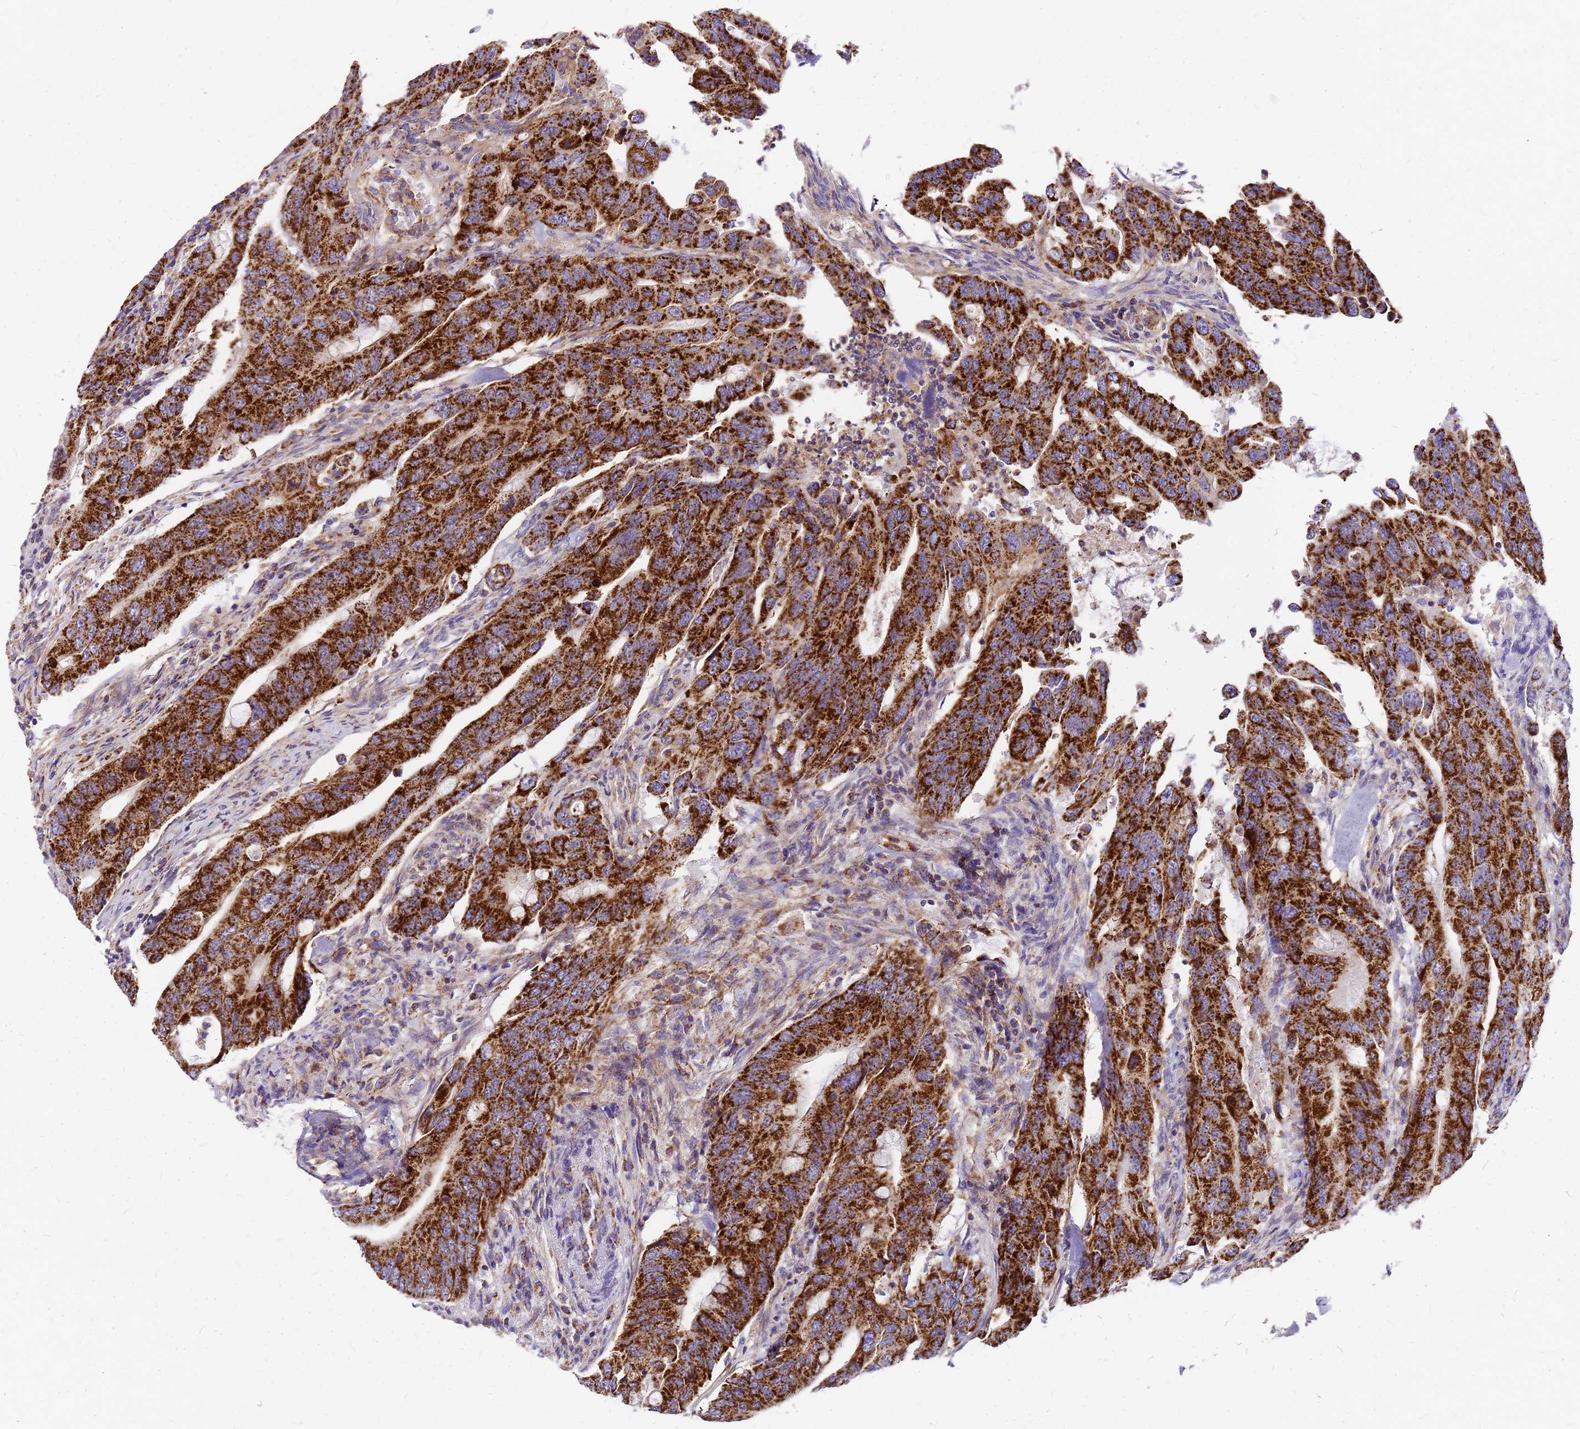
{"staining": {"intensity": "strong", "quantity": ">75%", "location": "cytoplasmic/membranous"}, "tissue": "colorectal cancer", "cell_type": "Tumor cells", "image_type": "cancer", "snomed": [{"axis": "morphology", "description": "Adenocarcinoma, NOS"}, {"axis": "topography", "description": "Colon"}], "caption": "A high amount of strong cytoplasmic/membranous expression is identified in approximately >75% of tumor cells in colorectal adenocarcinoma tissue.", "gene": "MRPS26", "patient": {"sex": "male", "age": 71}}